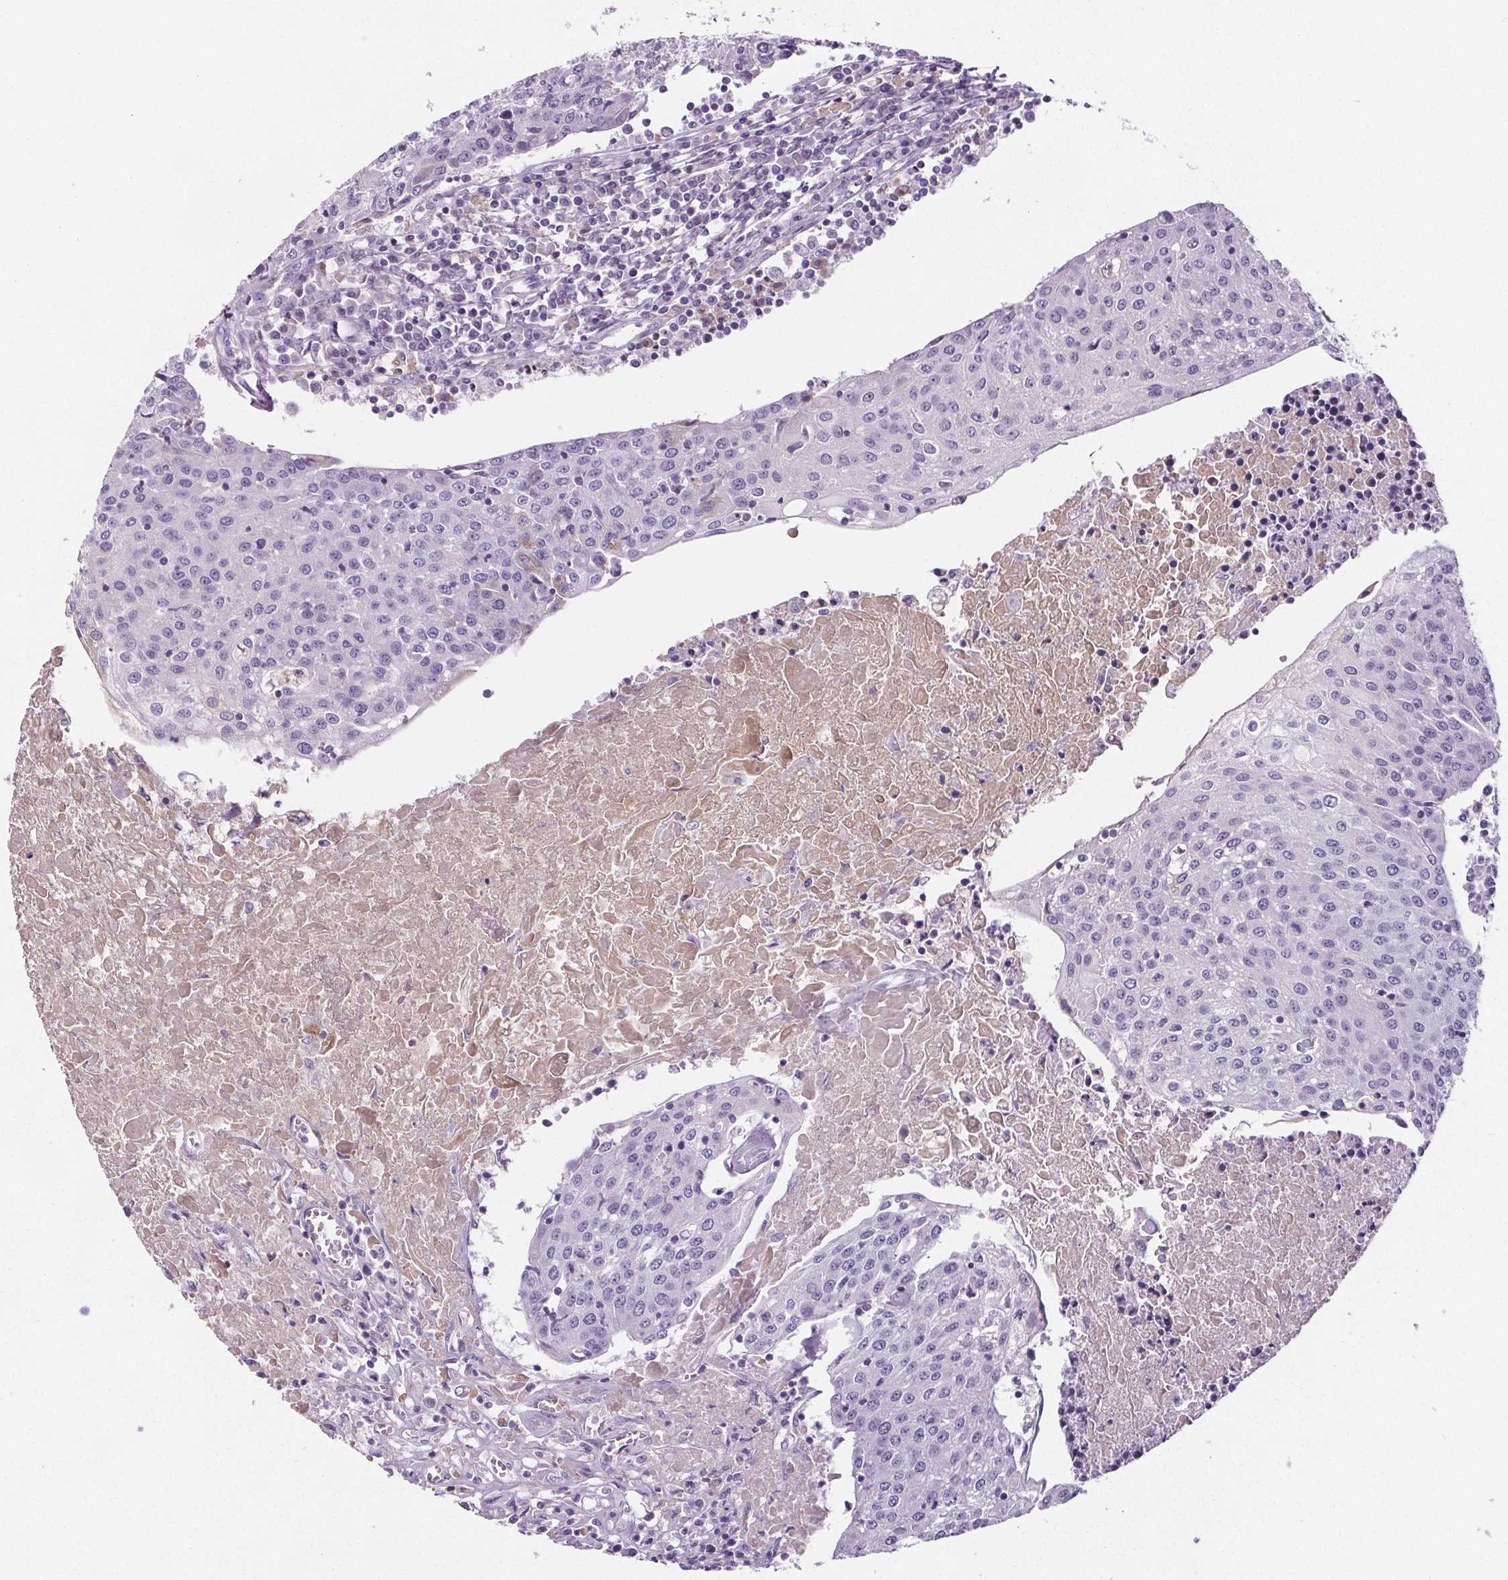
{"staining": {"intensity": "negative", "quantity": "none", "location": "none"}, "tissue": "urothelial cancer", "cell_type": "Tumor cells", "image_type": "cancer", "snomed": [{"axis": "morphology", "description": "Urothelial carcinoma, High grade"}, {"axis": "topography", "description": "Urinary bladder"}], "caption": "A photomicrograph of urothelial cancer stained for a protein exhibits no brown staining in tumor cells. (IHC, brightfield microscopy, high magnification).", "gene": "CD5L", "patient": {"sex": "female", "age": 85}}